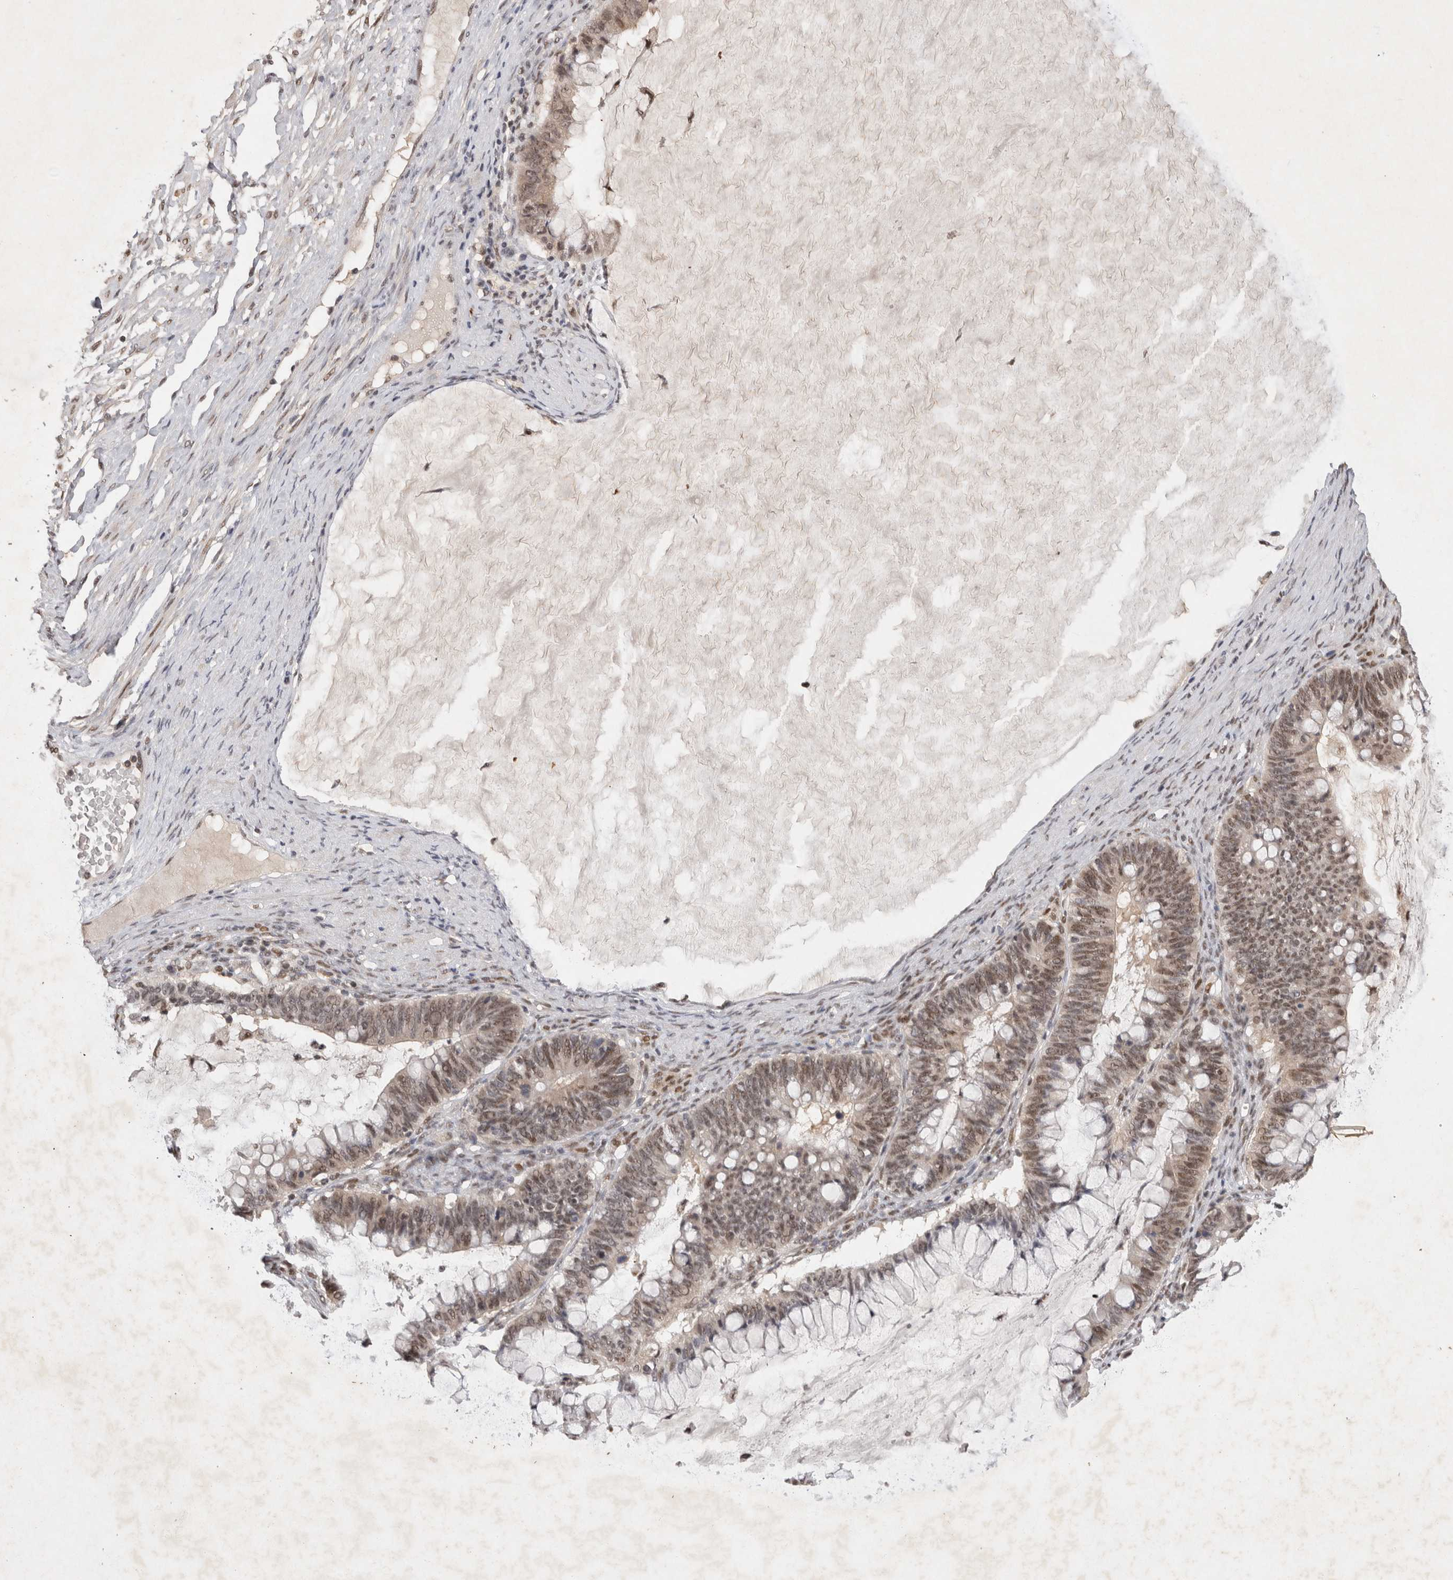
{"staining": {"intensity": "moderate", "quantity": ">75%", "location": "nuclear"}, "tissue": "ovarian cancer", "cell_type": "Tumor cells", "image_type": "cancer", "snomed": [{"axis": "morphology", "description": "Cystadenocarcinoma, mucinous, NOS"}, {"axis": "topography", "description": "Ovary"}], "caption": "DAB immunohistochemical staining of ovarian mucinous cystadenocarcinoma exhibits moderate nuclear protein expression in about >75% of tumor cells.", "gene": "XRCC5", "patient": {"sex": "female", "age": 61}}